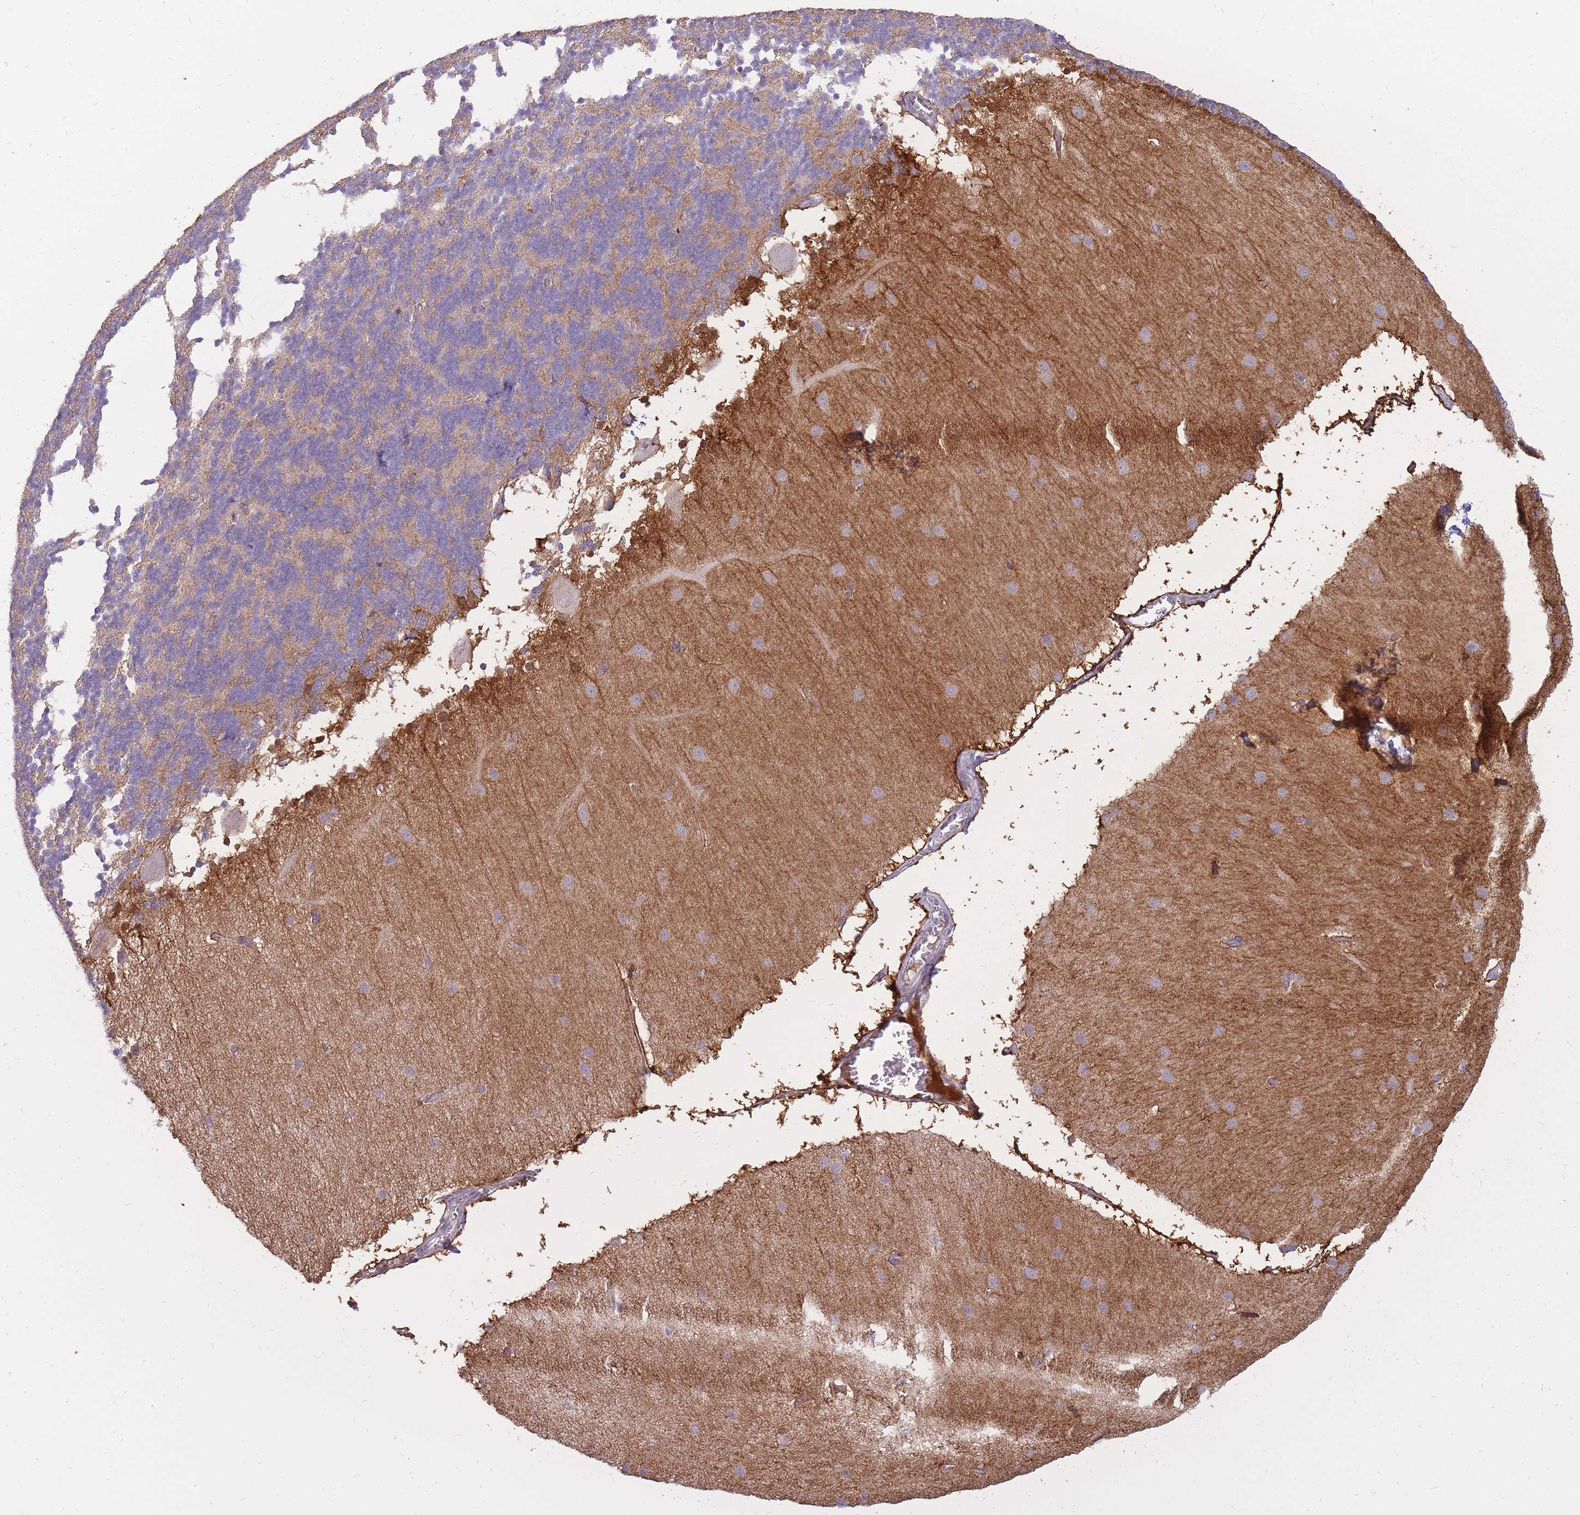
{"staining": {"intensity": "weak", "quantity": "25%-75%", "location": "cytoplasmic/membranous"}, "tissue": "cerebellum", "cell_type": "Cells in granular layer", "image_type": "normal", "snomed": [{"axis": "morphology", "description": "Normal tissue, NOS"}, {"axis": "topography", "description": "Cerebellum"}], "caption": "IHC (DAB) staining of normal human cerebellum displays weak cytoplasmic/membranous protein staining in about 25%-75% of cells in granular layer.", "gene": "POM121C", "patient": {"sex": "female", "age": 54}}